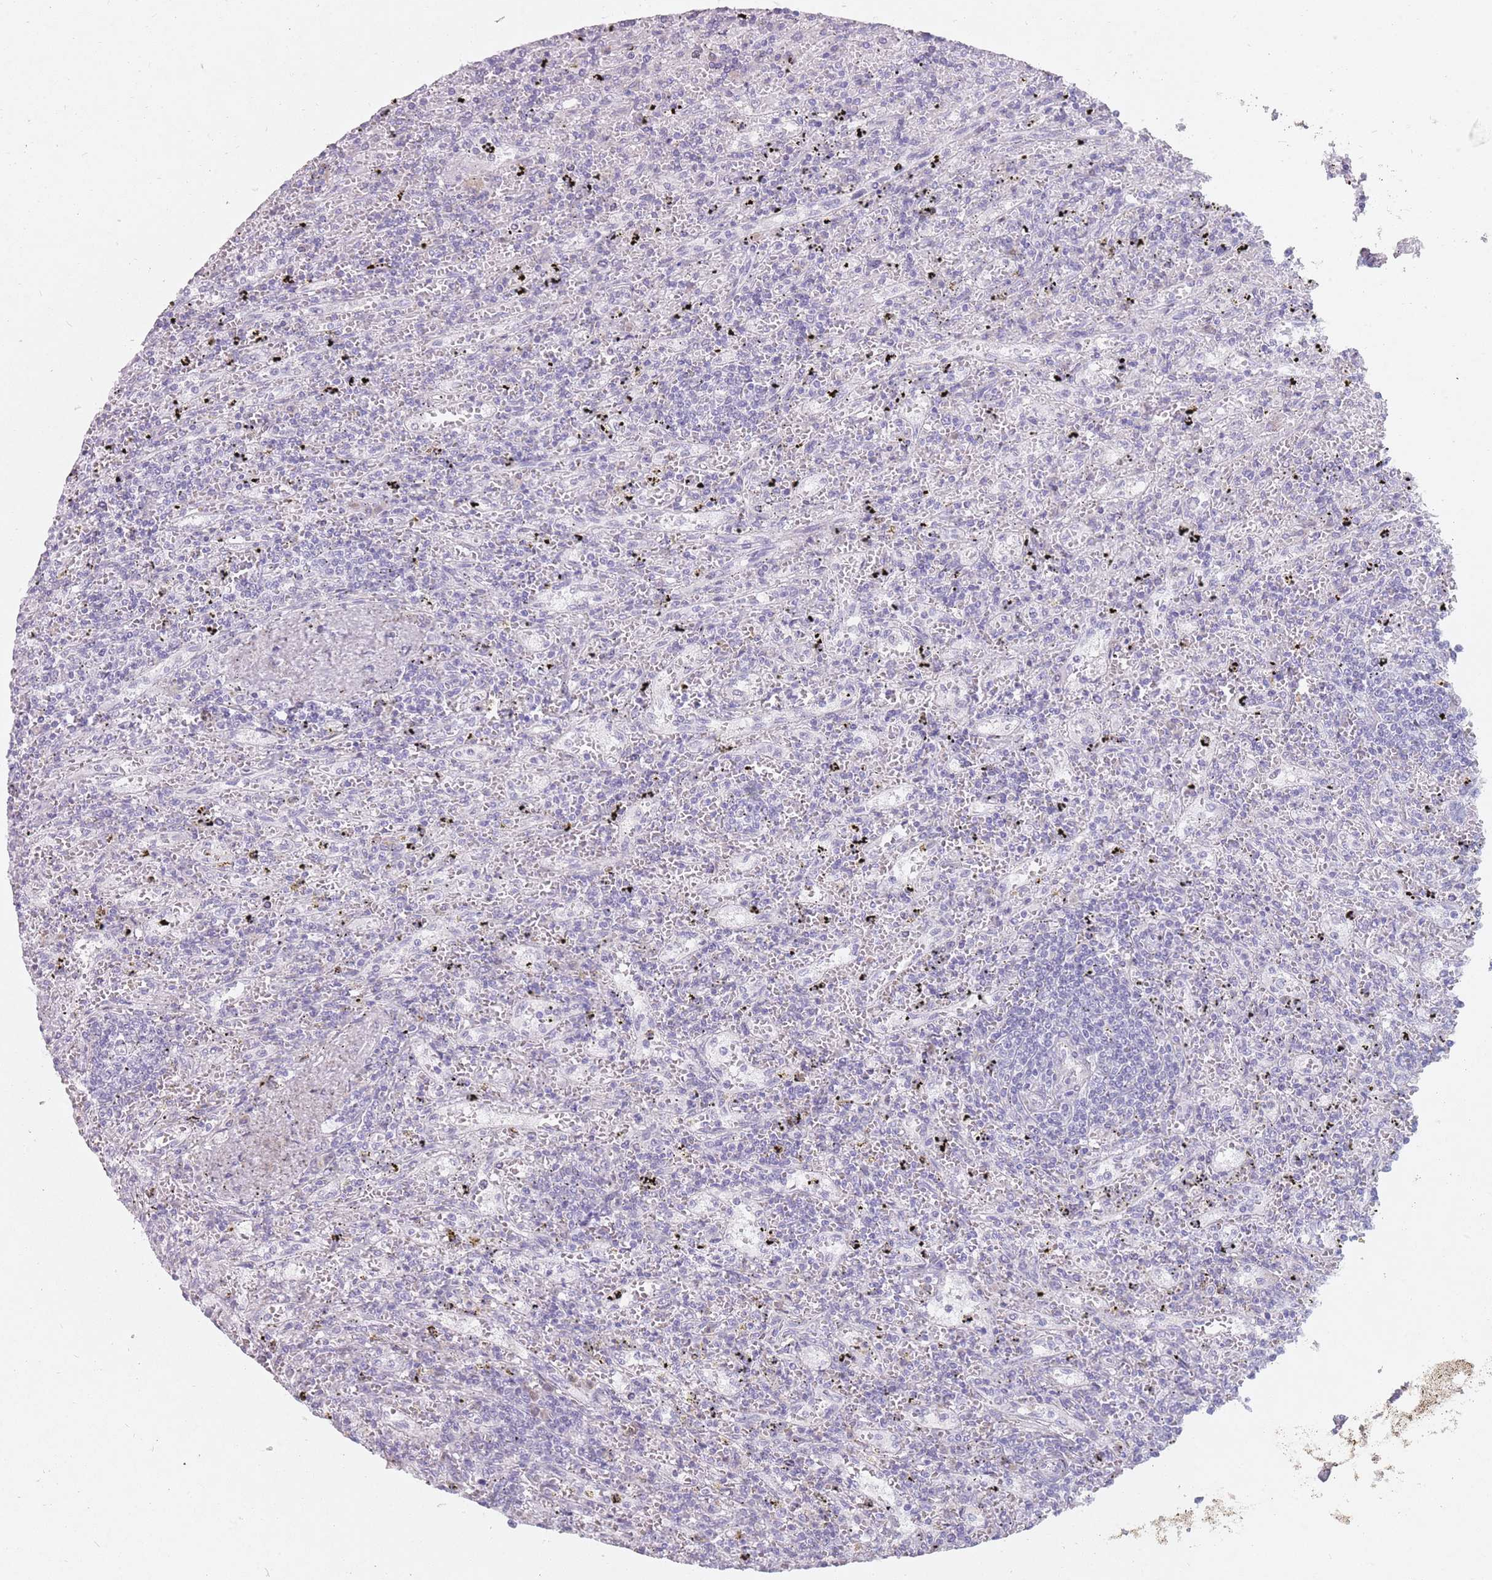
{"staining": {"intensity": "negative", "quantity": "none", "location": "none"}, "tissue": "lymphoma", "cell_type": "Tumor cells", "image_type": "cancer", "snomed": [{"axis": "morphology", "description": "Malignant lymphoma, non-Hodgkin's type, Low grade"}, {"axis": "topography", "description": "Spleen"}], "caption": "DAB (3,3'-diaminobenzidine) immunohistochemical staining of low-grade malignant lymphoma, non-Hodgkin's type reveals no significant positivity in tumor cells.", "gene": "DDX4", "patient": {"sex": "male", "age": 76}}